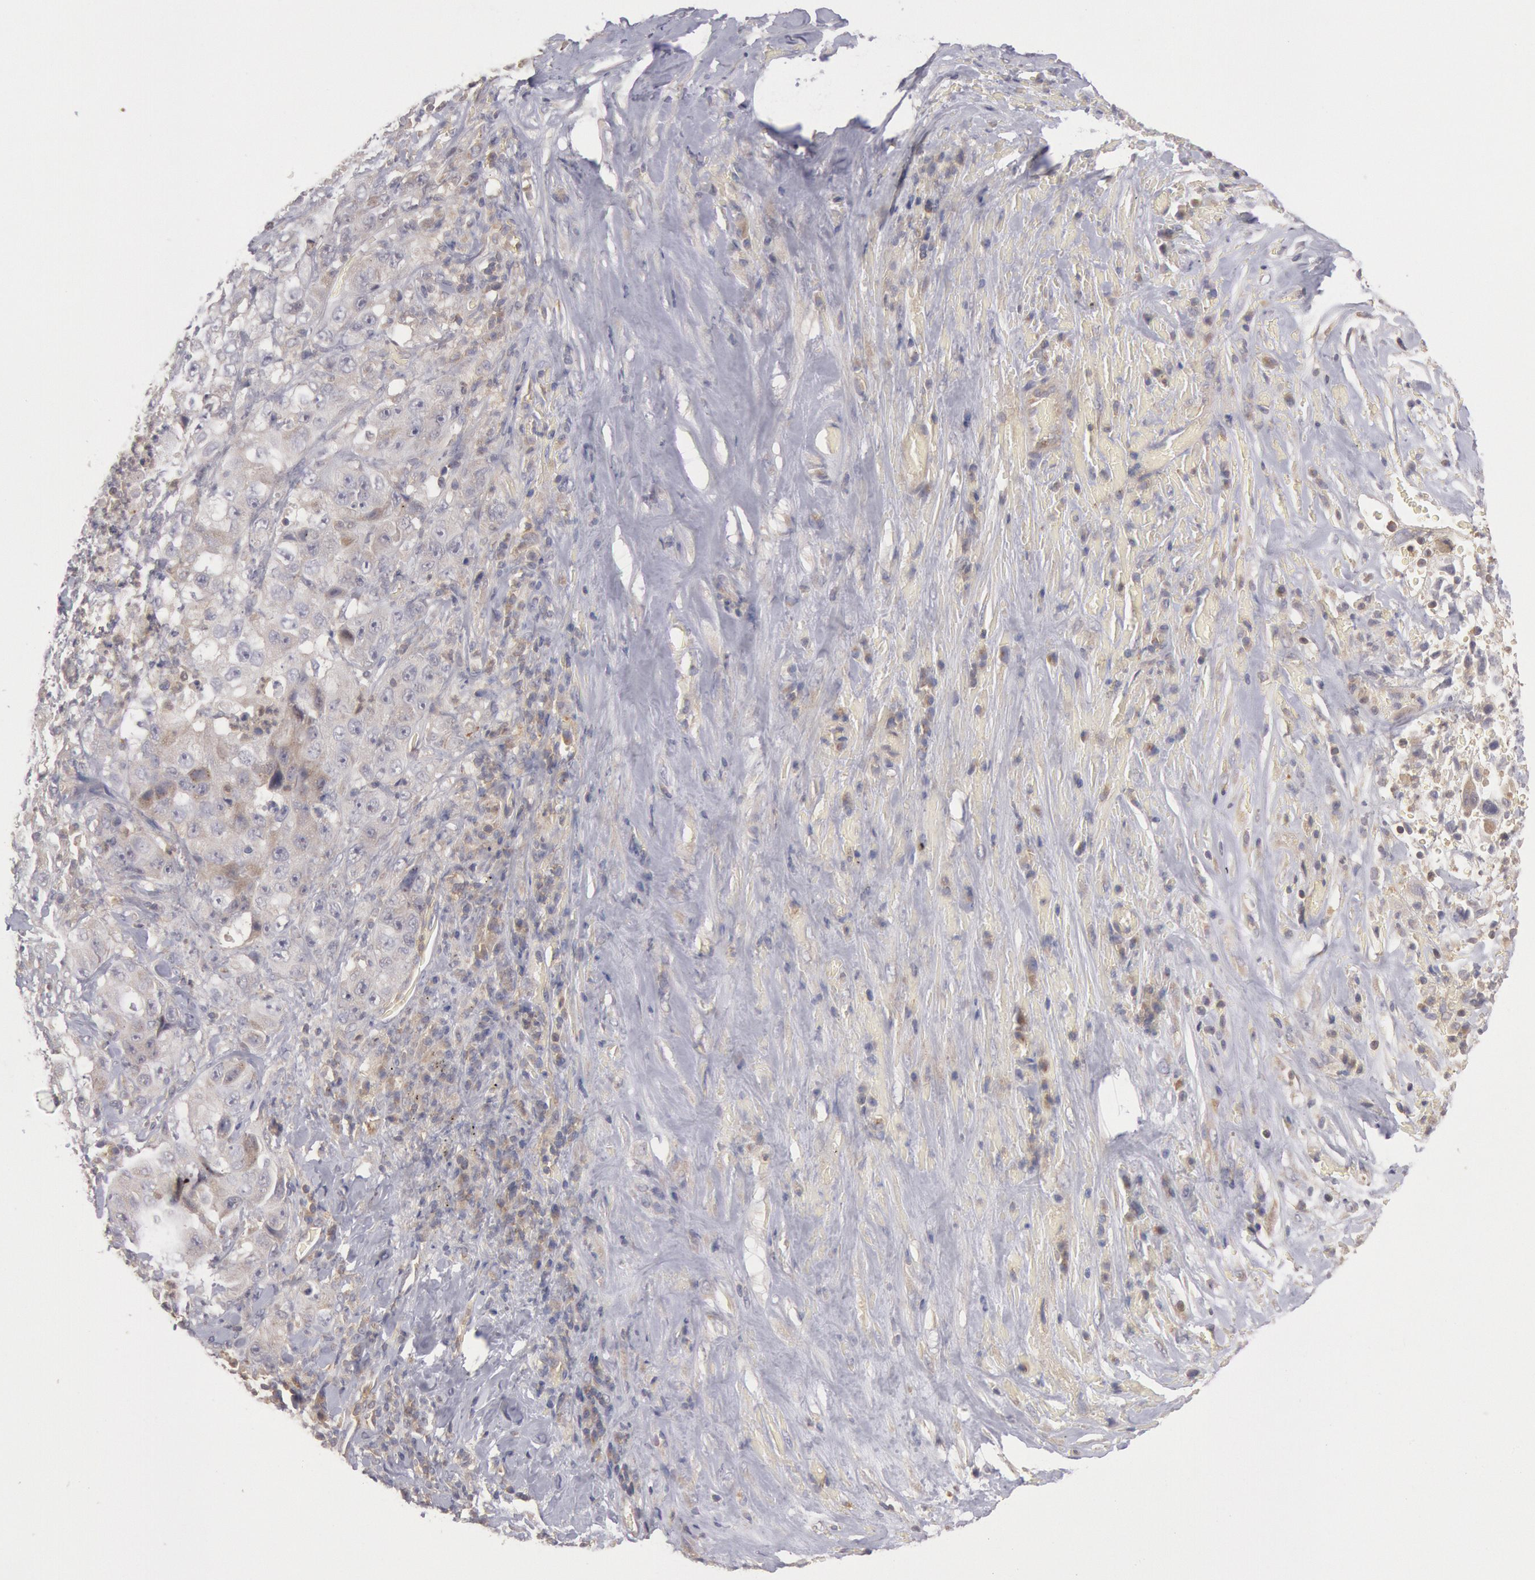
{"staining": {"intensity": "negative", "quantity": "none", "location": "none"}, "tissue": "lung cancer", "cell_type": "Tumor cells", "image_type": "cancer", "snomed": [{"axis": "morphology", "description": "Squamous cell carcinoma, NOS"}, {"axis": "topography", "description": "Lung"}], "caption": "An image of lung cancer (squamous cell carcinoma) stained for a protein demonstrates no brown staining in tumor cells.", "gene": "PIK3R1", "patient": {"sex": "male", "age": 64}}